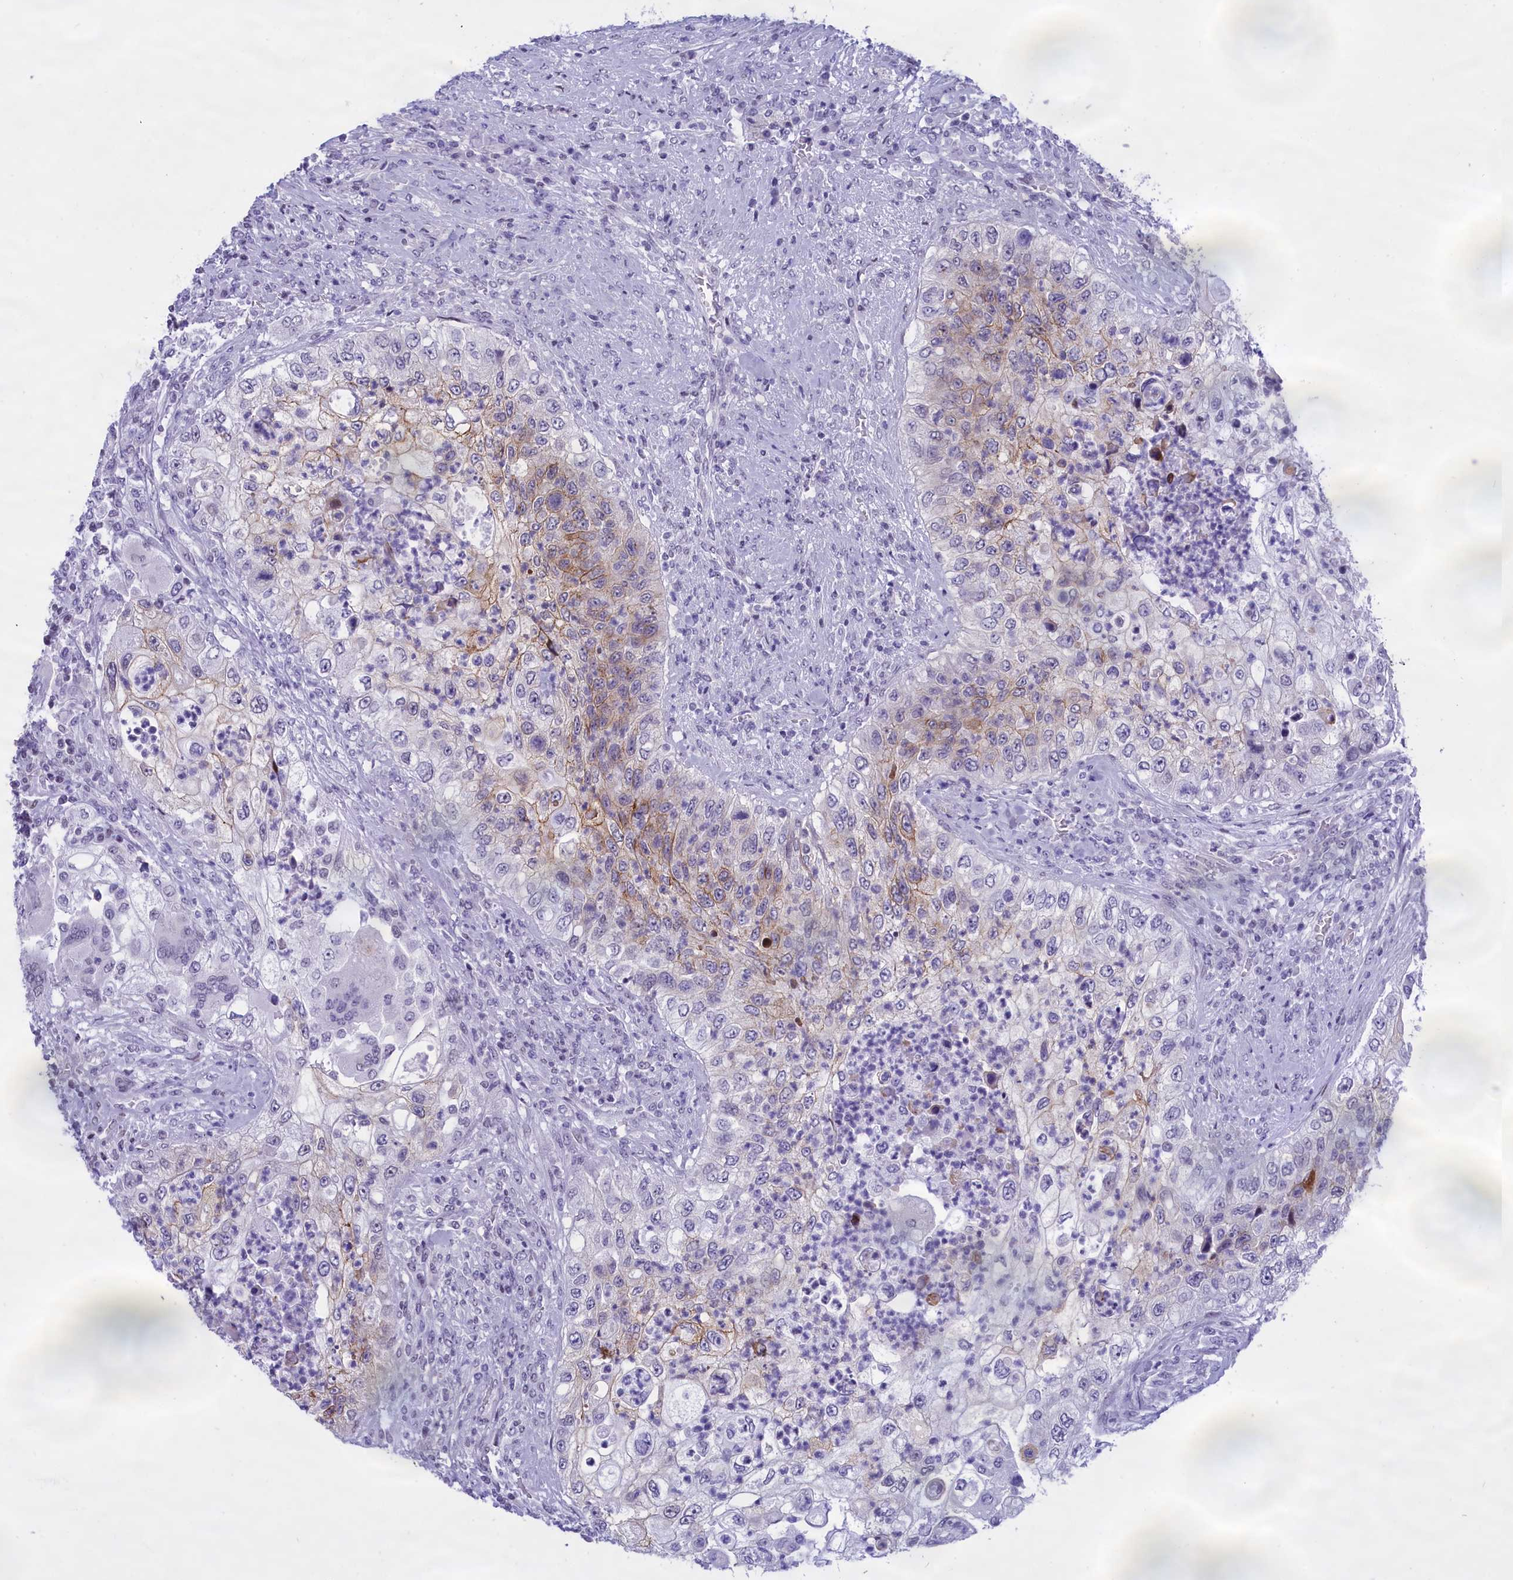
{"staining": {"intensity": "moderate", "quantity": "<25%", "location": "cytoplasmic/membranous"}, "tissue": "urothelial cancer", "cell_type": "Tumor cells", "image_type": "cancer", "snomed": [{"axis": "morphology", "description": "Urothelial carcinoma, High grade"}, {"axis": "topography", "description": "Urinary bladder"}], "caption": "There is low levels of moderate cytoplasmic/membranous expression in tumor cells of urothelial cancer, as demonstrated by immunohistochemical staining (brown color).", "gene": "SPIRE2", "patient": {"sex": "female", "age": 60}}